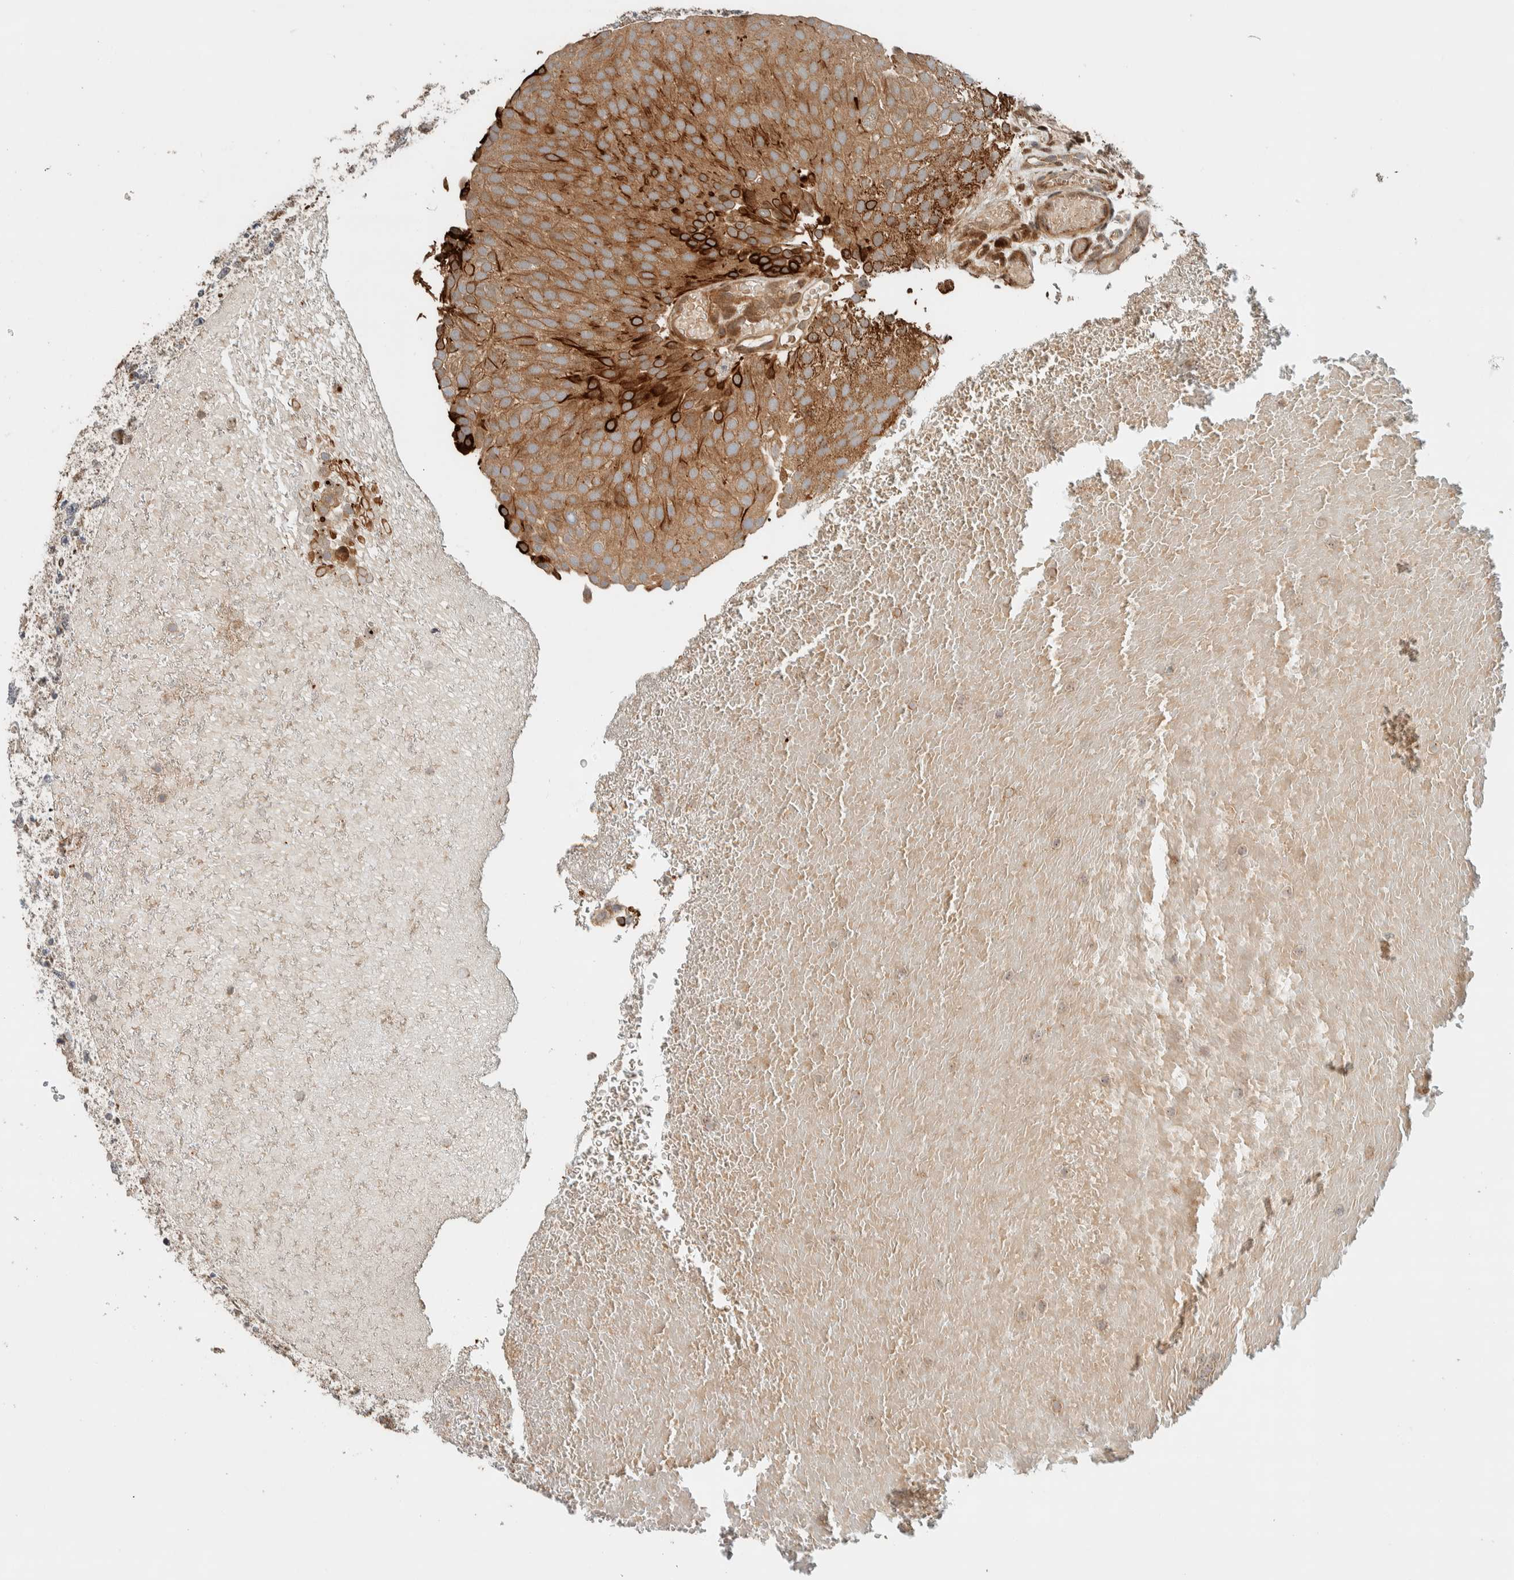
{"staining": {"intensity": "moderate", "quantity": ">75%", "location": "cytoplasmic/membranous"}, "tissue": "urothelial cancer", "cell_type": "Tumor cells", "image_type": "cancer", "snomed": [{"axis": "morphology", "description": "Urothelial carcinoma, Low grade"}, {"axis": "topography", "description": "Urinary bladder"}], "caption": "Immunohistochemical staining of human urothelial cancer displays moderate cytoplasmic/membranous protein staining in about >75% of tumor cells.", "gene": "STXBP4", "patient": {"sex": "male", "age": 78}}